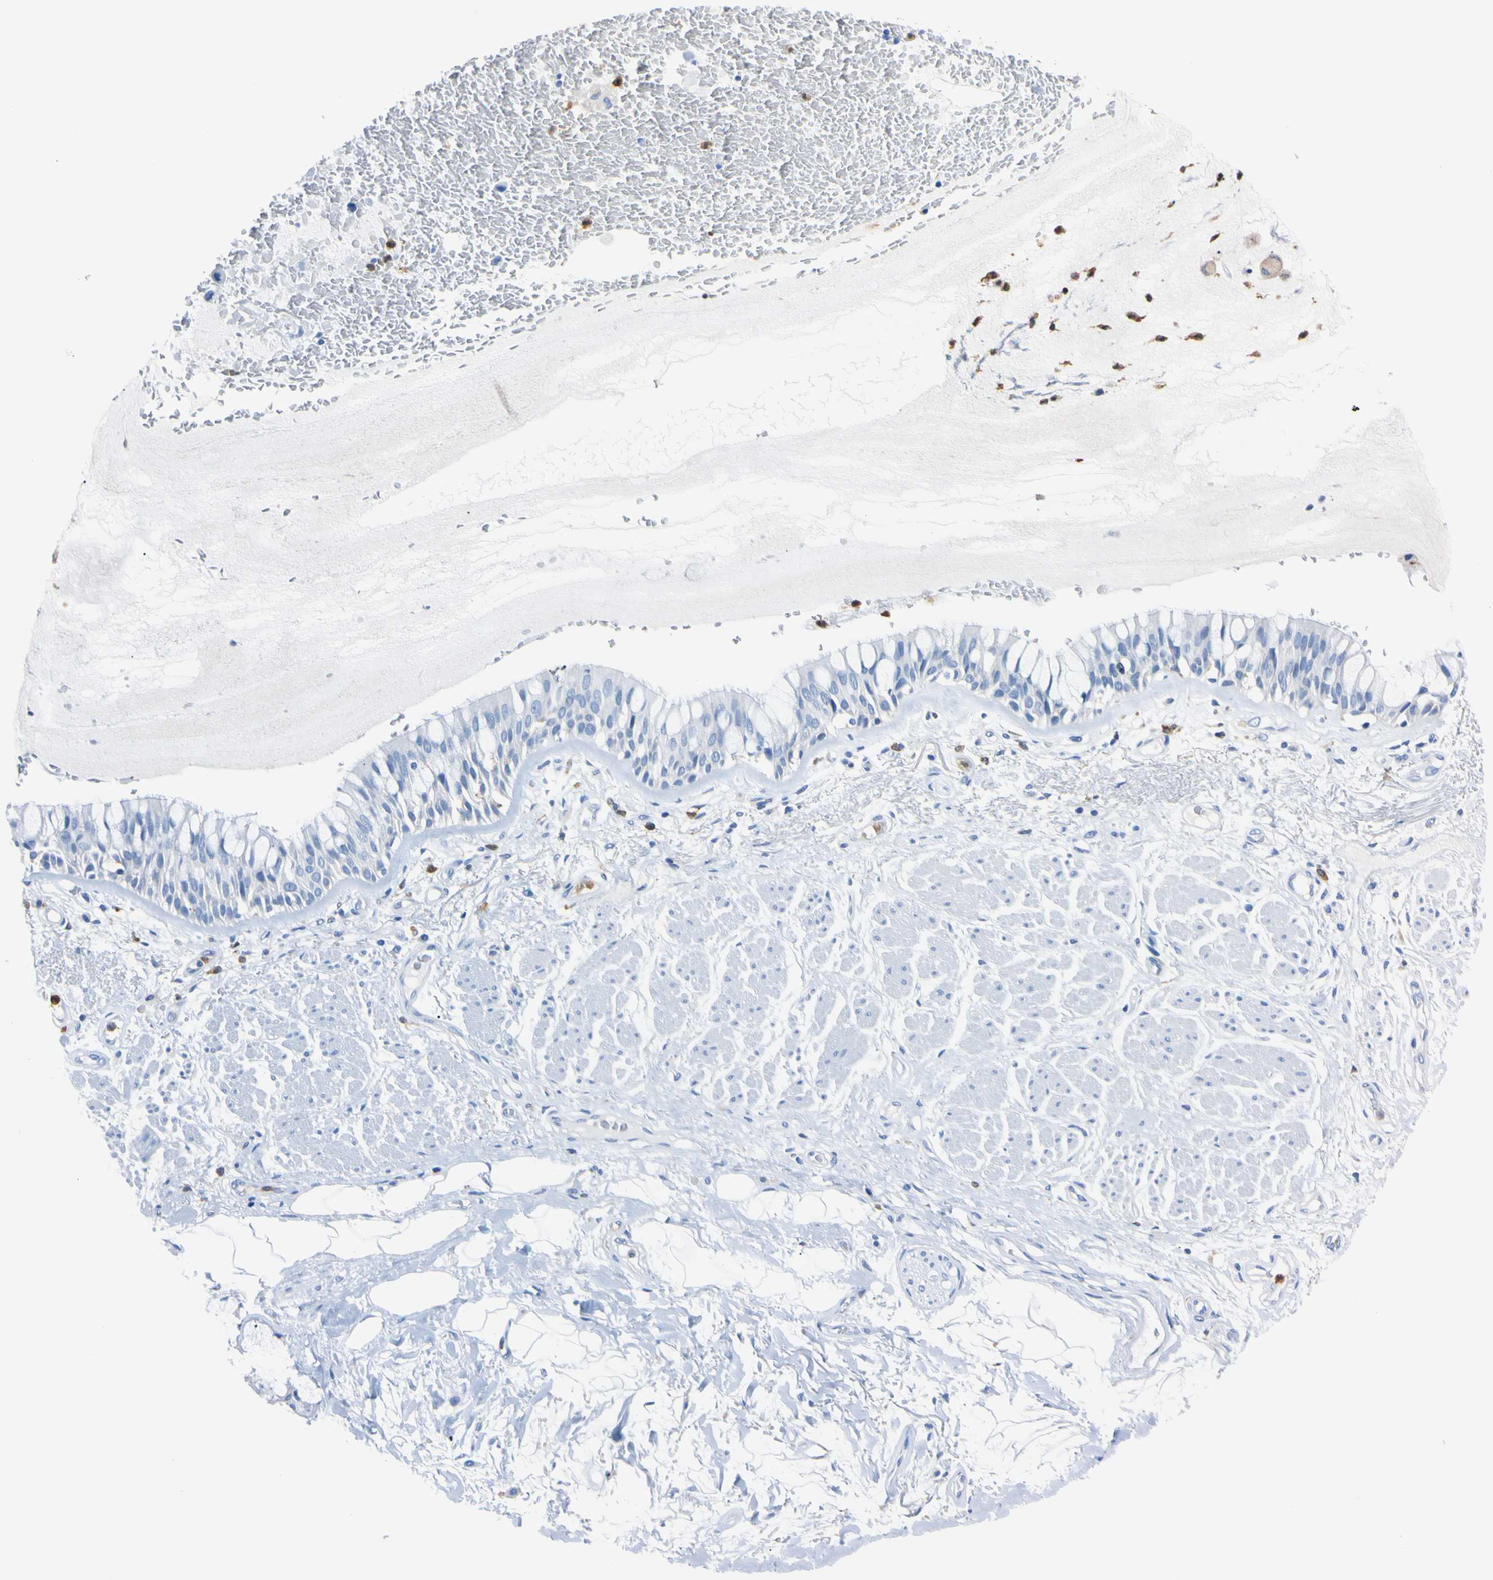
{"staining": {"intensity": "negative", "quantity": "none", "location": "none"}, "tissue": "bronchus", "cell_type": "Respiratory epithelial cells", "image_type": "normal", "snomed": [{"axis": "morphology", "description": "Normal tissue, NOS"}, {"axis": "topography", "description": "Bronchus"}], "caption": "Respiratory epithelial cells show no significant protein expression in benign bronchus. Nuclei are stained in blue.", "gene": "NCF4", "patient": {"sex": "male", "age": 66}}